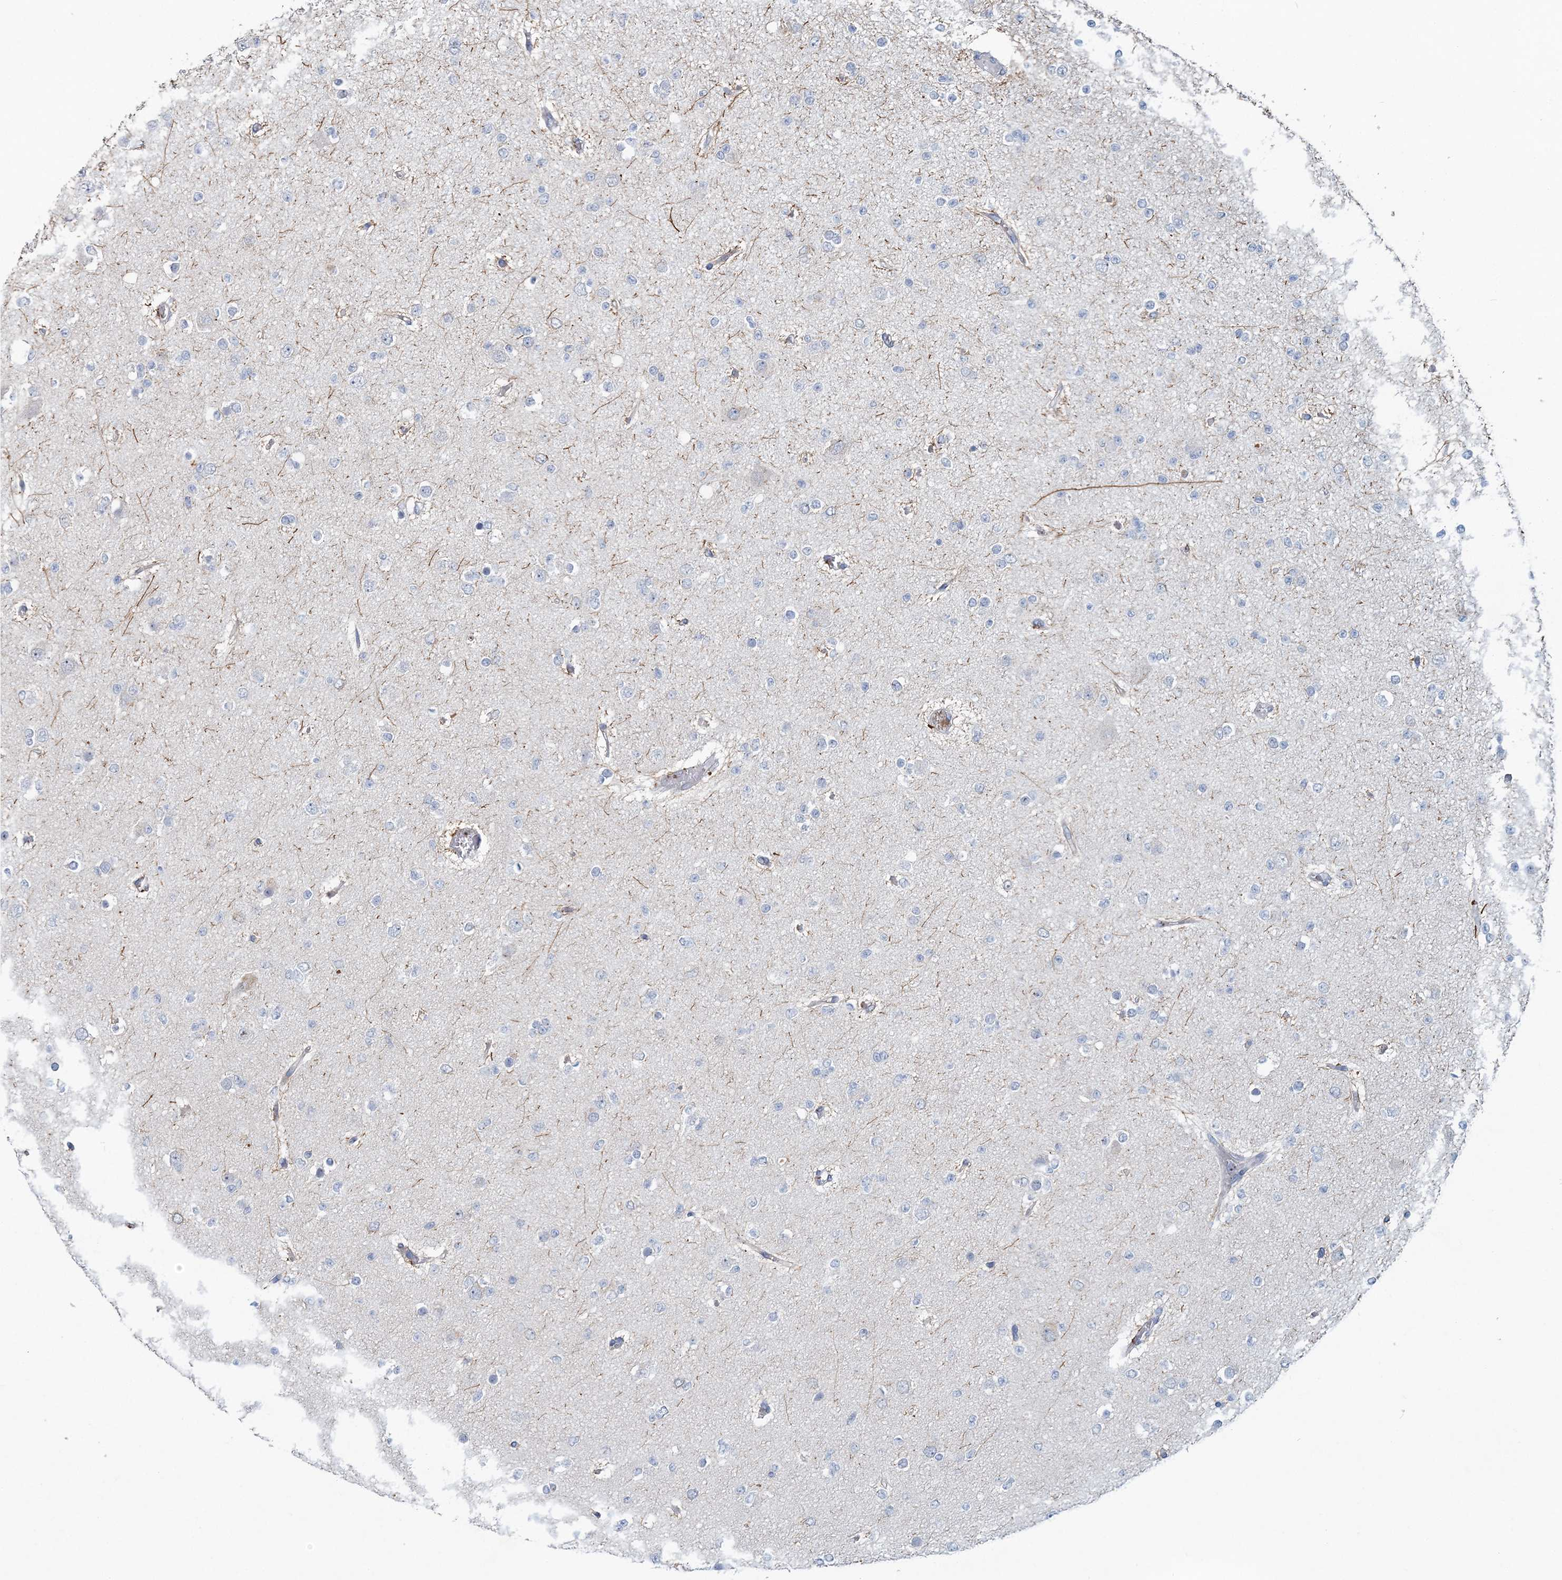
{"staining": {"intensity": "negative", "quantity": "none", "location": "none"}, "tissue": "glioma", "cell_type": "Tumor cells", "image_type": "cancer", "snomed": [{"axis": "morphology", "description": "Glioma, malignant, Low grade"}, {"axis": "topography", "description": "Brain"}], "caption": "Human glioma stained for a protein using immunohistochemistry displays no staining in tumor cells.", "gene": "RNF25", "patient": {"sex": "female", "age": 22}}